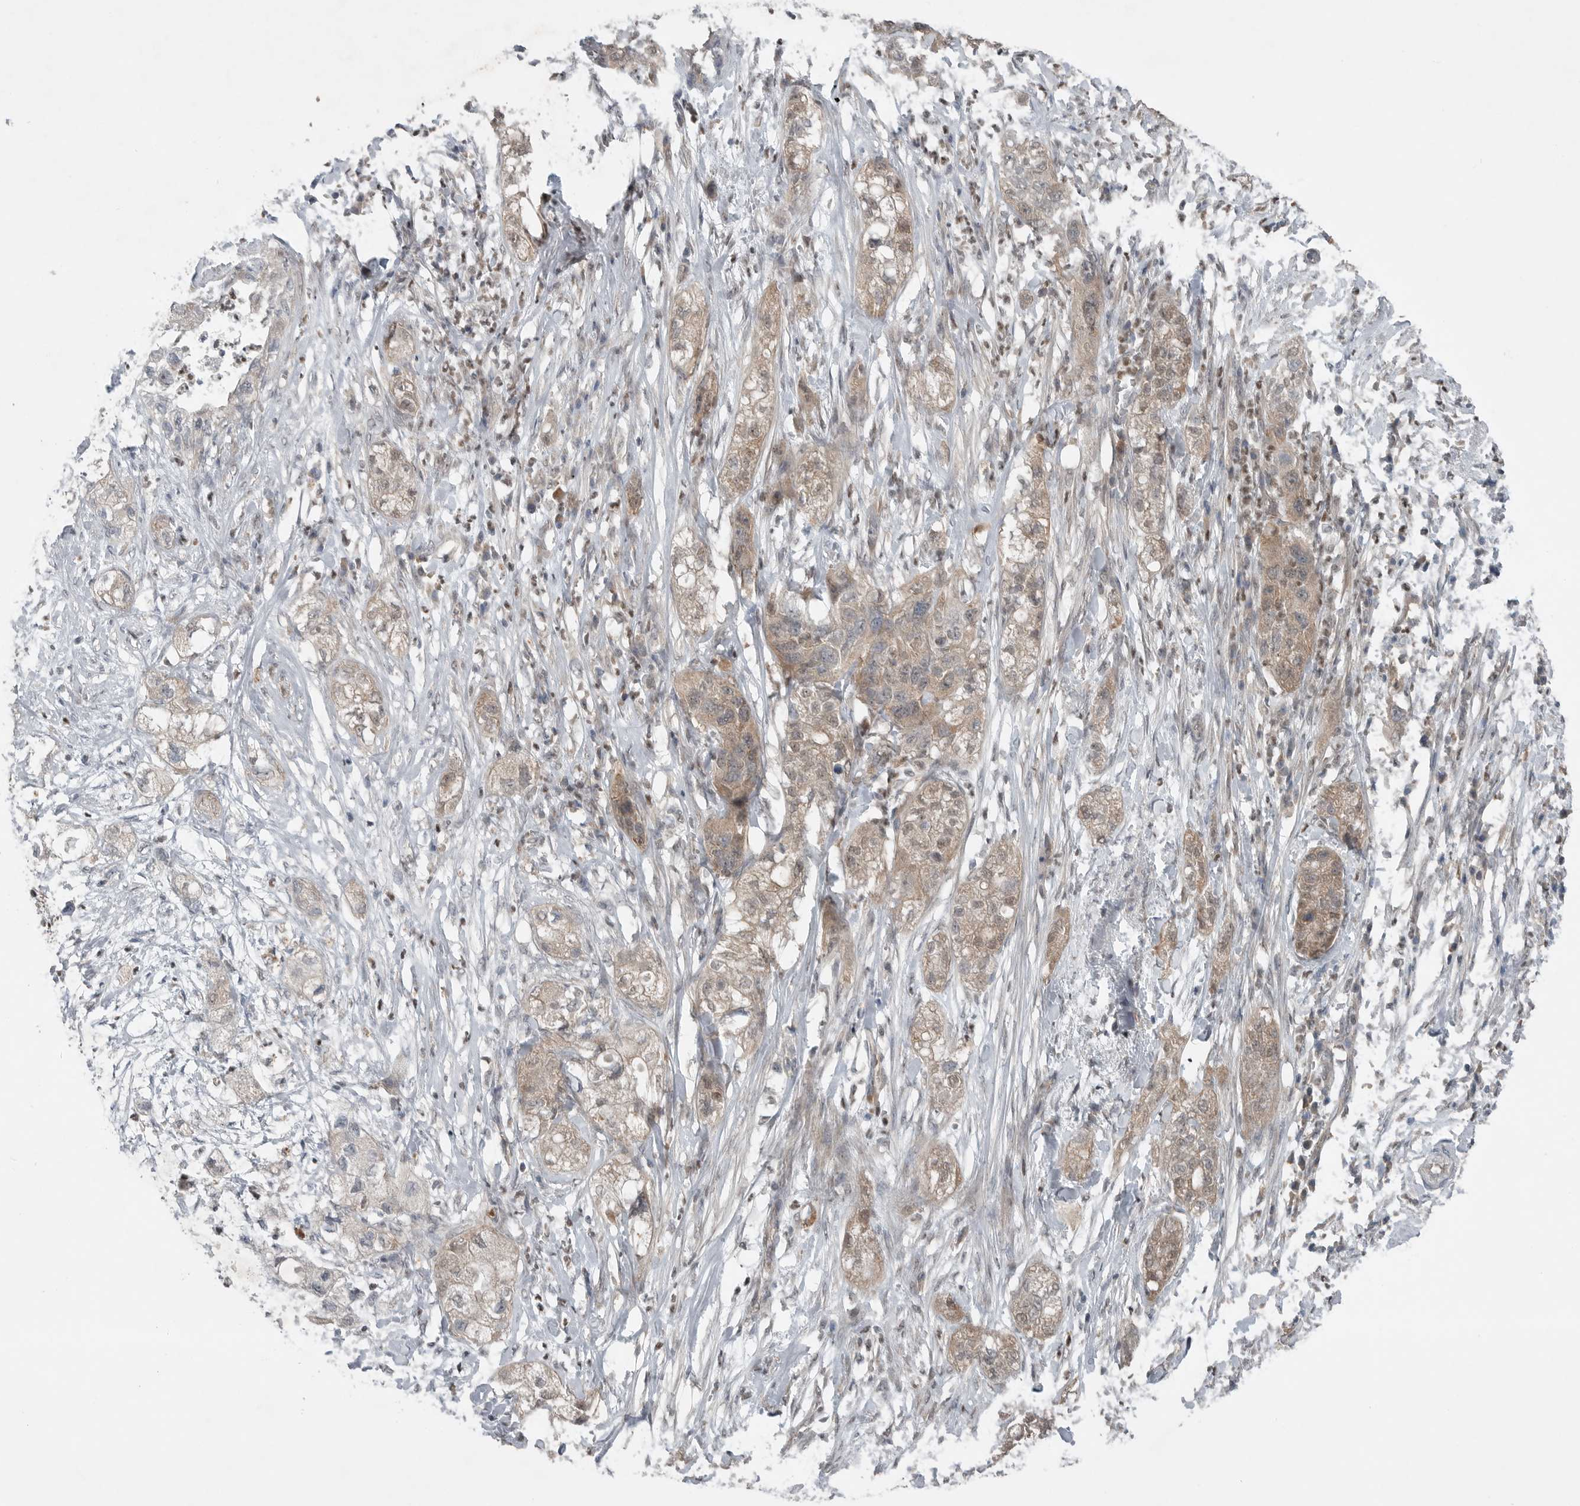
{"staining": {"intensity": "weak", "quantity": ">75%", "location": "cytoplasmic/membranous,nuclear"}, "tissue": "pancreatic cancer", "cell_type": "Tumor cells", "image_type": "cancer", "snomed": [{"axis": "morphology", "description": "Adenocarcinoma, NOS"}, {"axis": "topography", "description": "Pancreas"}], "caption": "Pancreatic cancer (adenocarcinoma) stained with a brown dye shows weak cytoplasmic/membranous and nuclear positive positivity in approximately >75% of tumor cells.", "gene": "MFAP3L", "patient": {"sex": "female", "age": 78}}